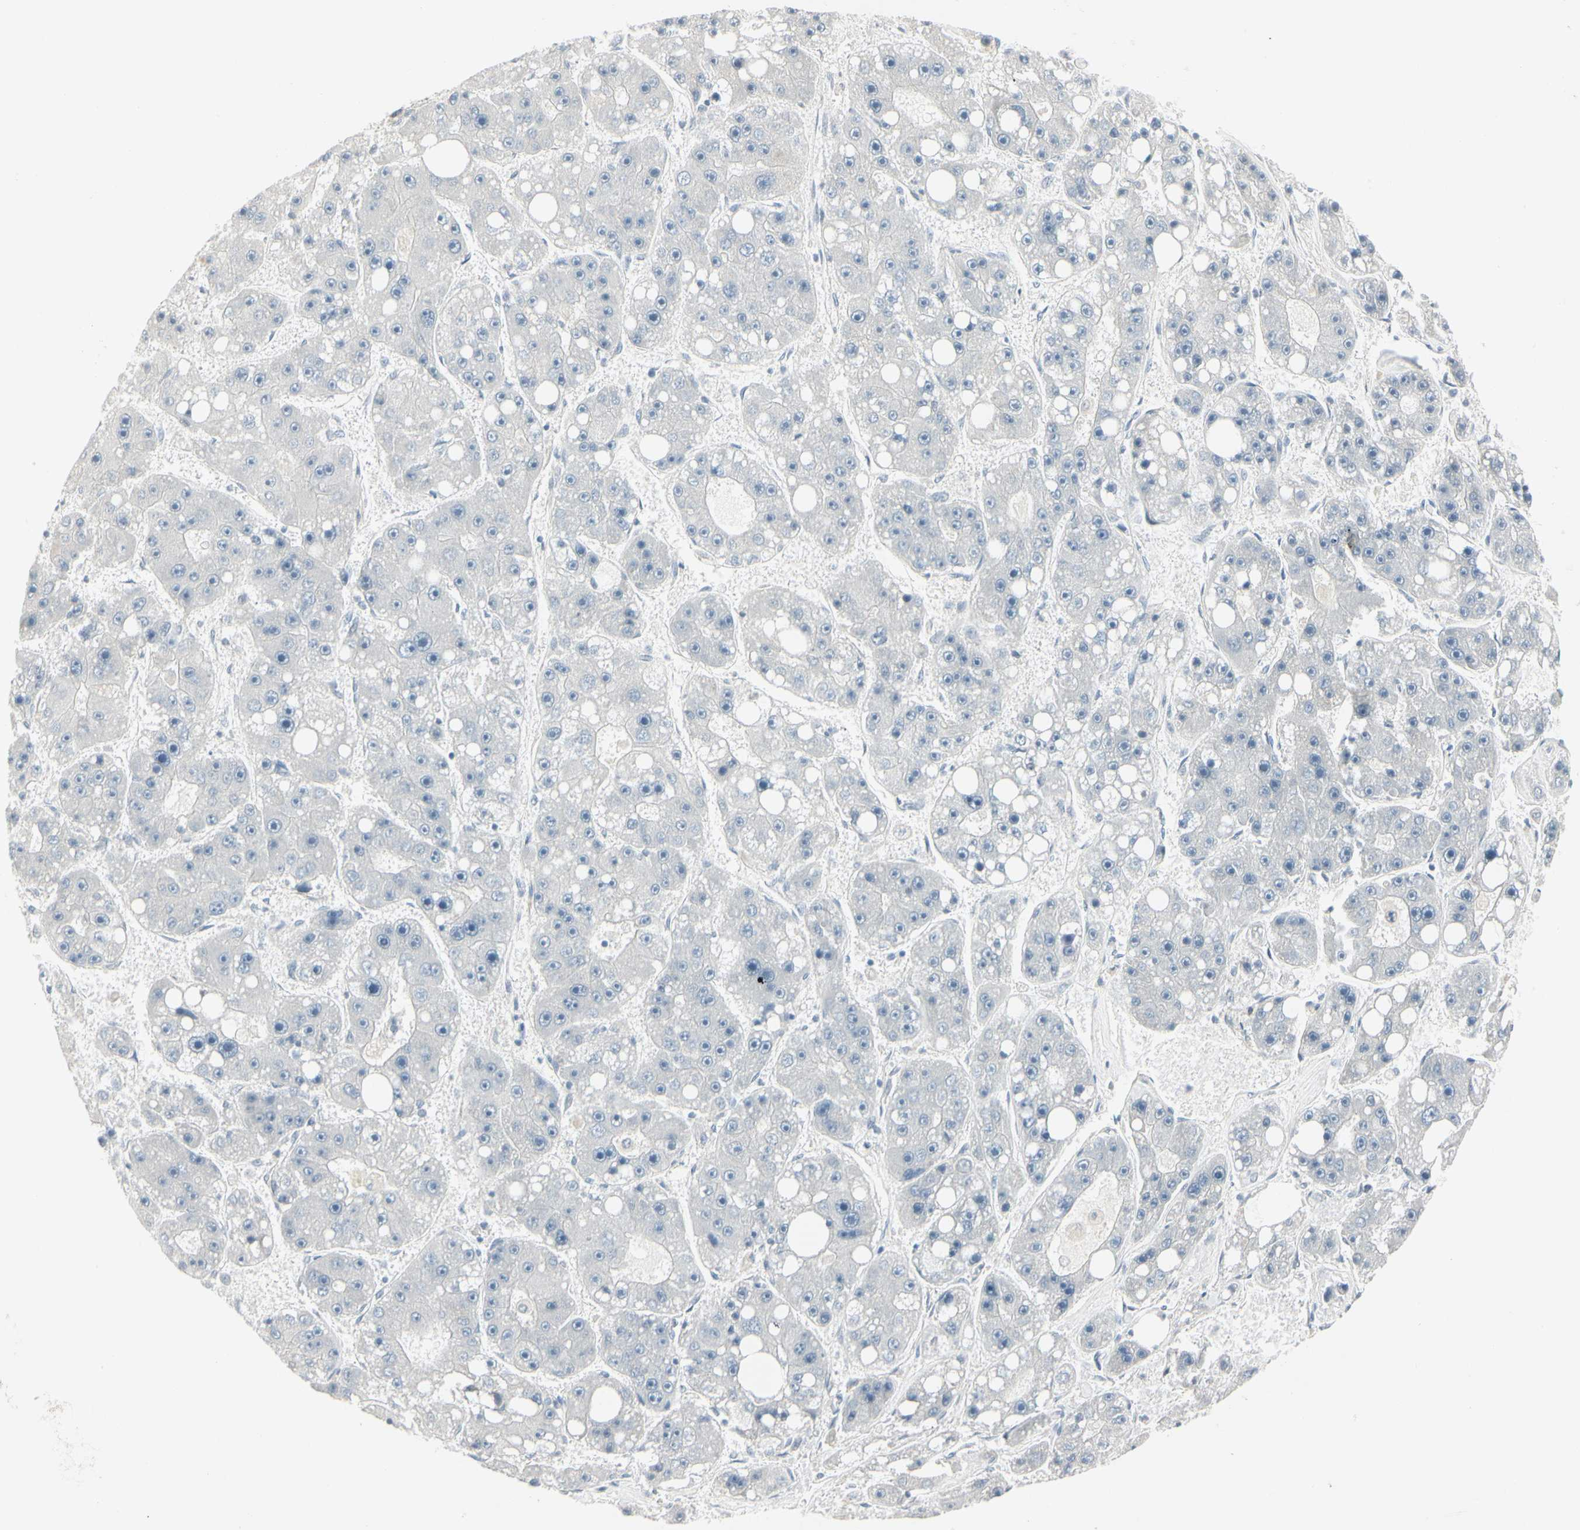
{"staining": {"intensity": "negative", "quantity": "none", "location": "none"}, "tissue": "liver cancer", "cell_type": "Tumor cells", "image_type": "cancer", "snomed": [{"axis": "morphology", "description": "Carcinoma, Hepatocellular, NOS"}, {"axis": "topography", "description": "Liver"}], "caption": "There is no significant staining in tumor cells of liver cancer (hepatocellular carcinoma).", "gene": "DMPK", "patient": {"sex": "female", "age": 61}}